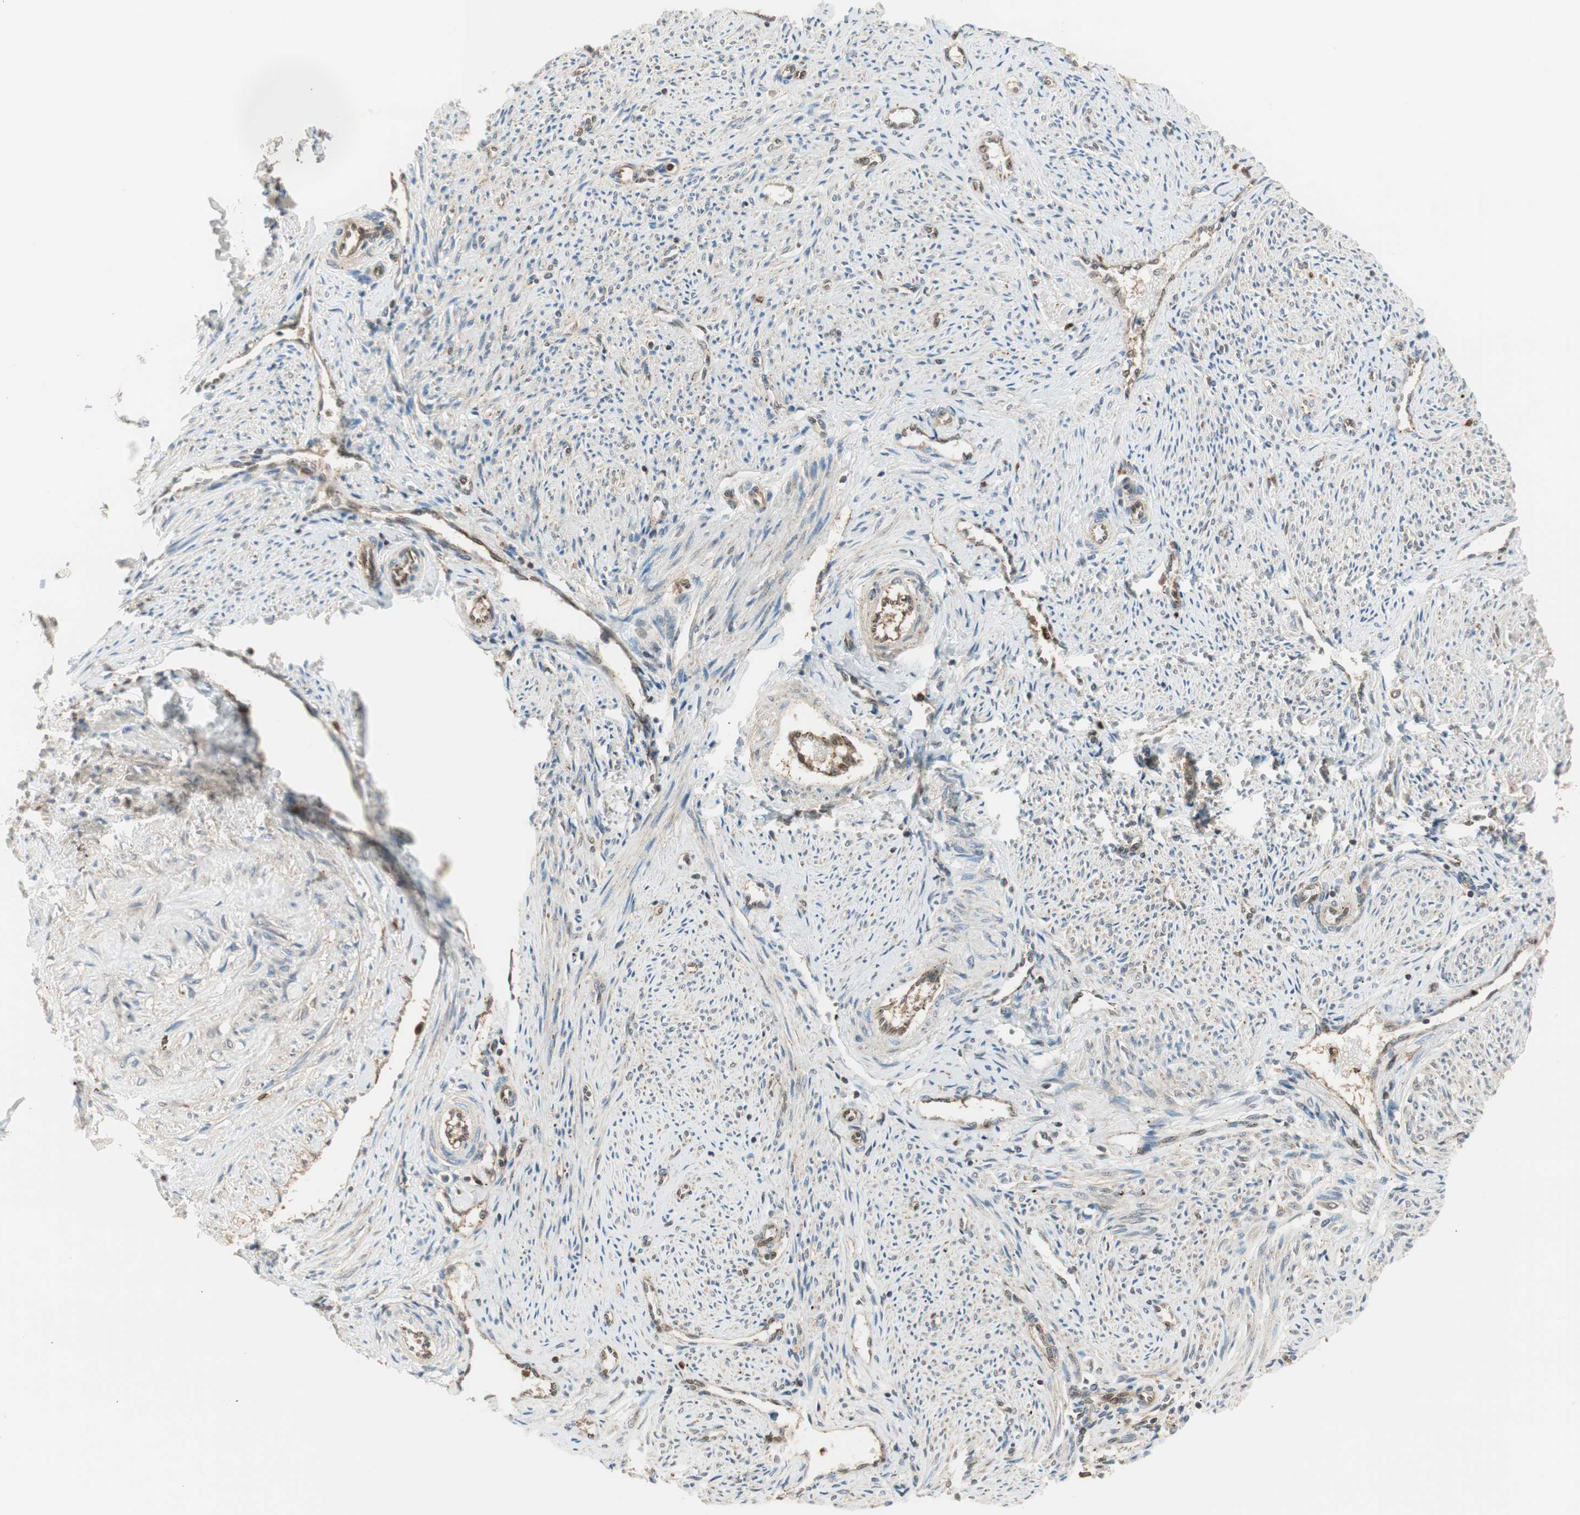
{"staining": {"intensity": "moderate", "quantity": "<25%", "location": "nuclear"}, "tissue": "endometrium", "cell_type": "Cells in endometrial stroma", "image_type": "normal", "snomed": [{"axis": "morphology", "description": "Normal tissue, NOS"}, {"axis": "topography", "description": "Endometrium"}], "caption": "A micrograph of endometrium stained for a protein reveals moderate nuclear brown staining in cells in endometrial stroma.", "gene": "LTA4H", "patient": {"sex": "female", "age": 42}}